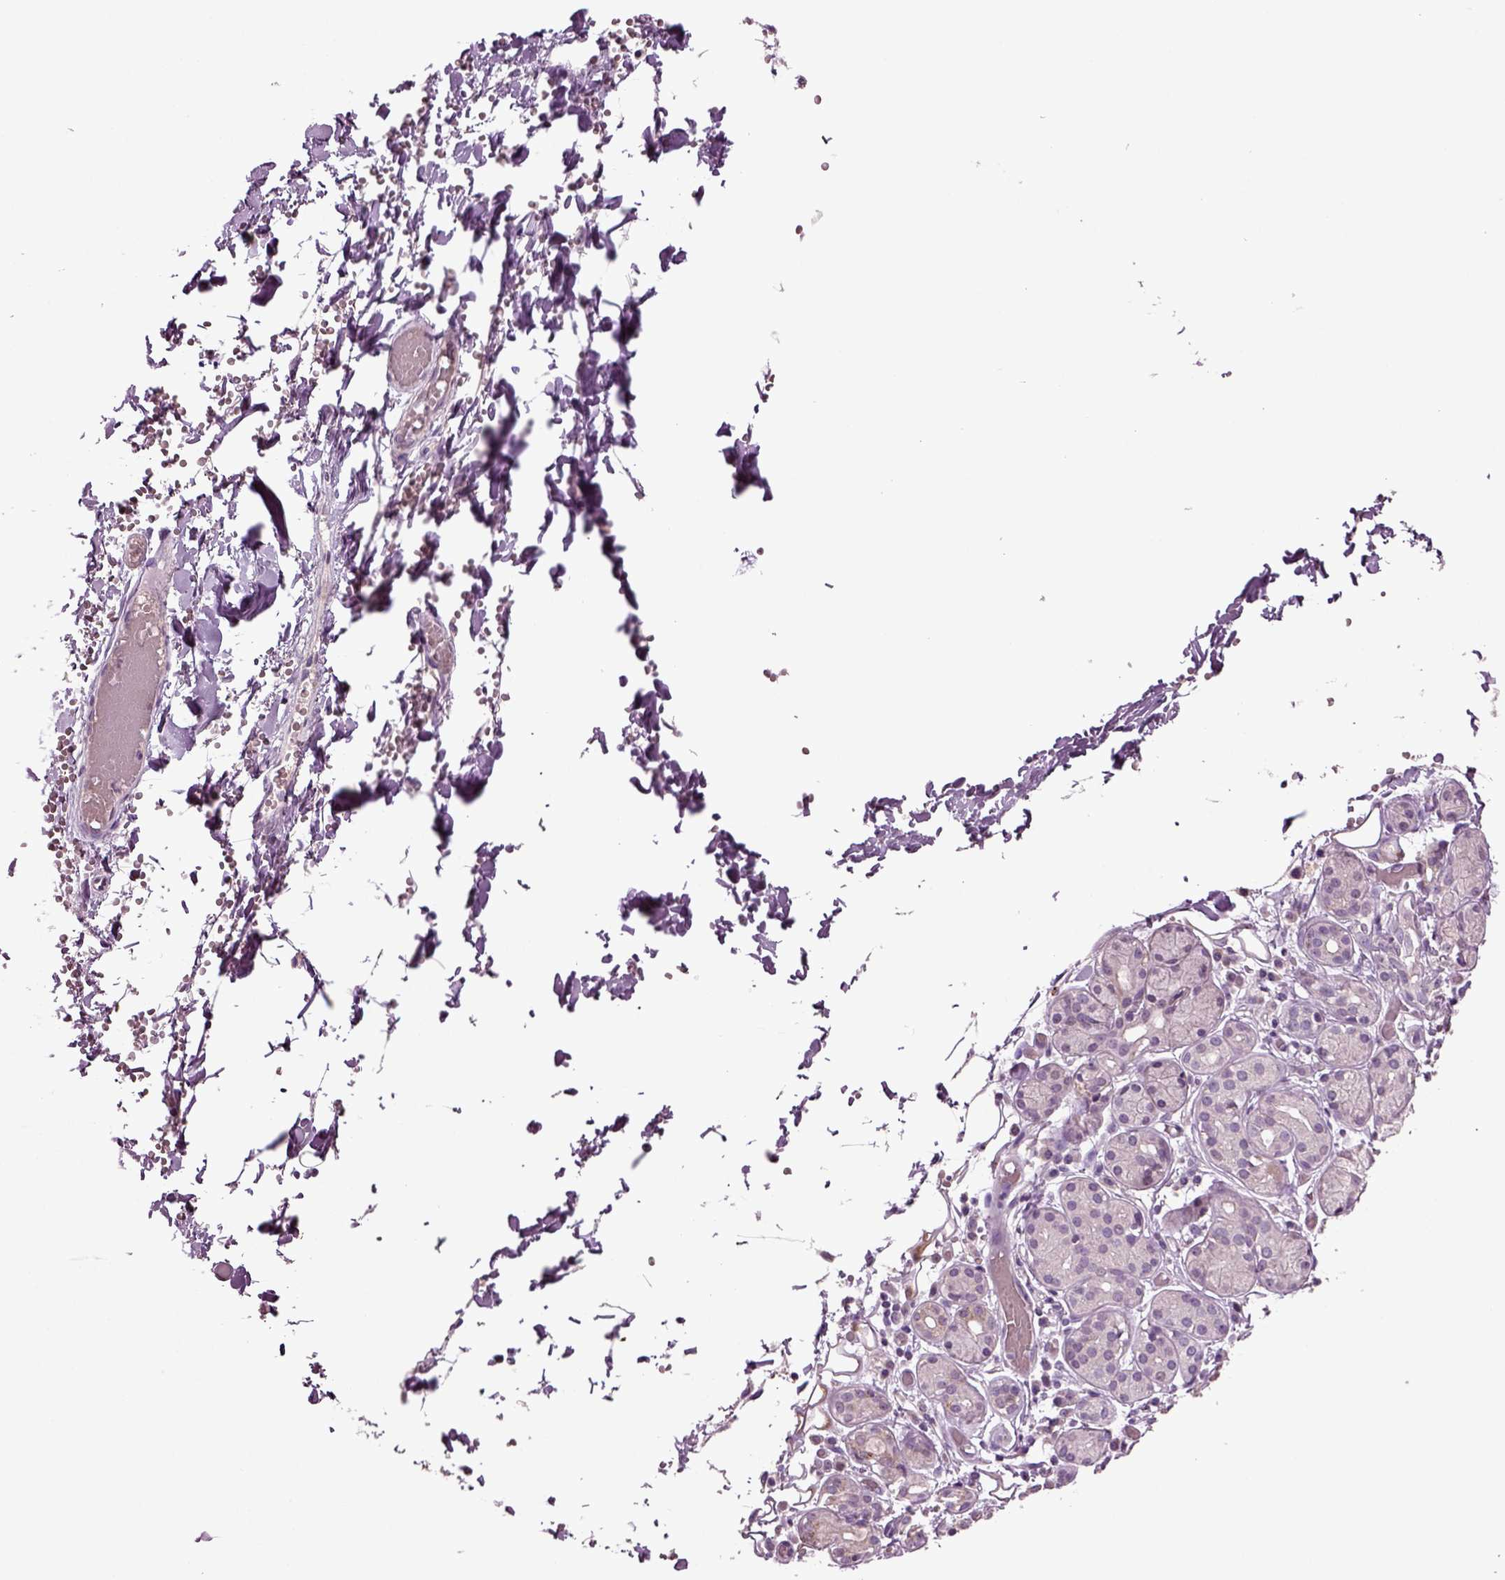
{"staining": {"intensity": "negative", "quantity": "none", "location": "none"}, "tissue": "salivary gland", "cell_type": "Glandular cells", "image_type": "normal", "snomed": [{"axis": "morphology", "description": "Normal tissue, NOS"}, {"axis": "topography", "description": "Salivary gland"}, {"axis": "topography", "description": "Peripheral nerve tissue"}], "caption": "A high-resolution photomicrograph shows immunohistochemistry (IHC) staining of benign salivary gland, which displays no significant positivity in glandular cells.", "gene": "SLC17A6", "patient": {"sex": "male", "age": 71}}